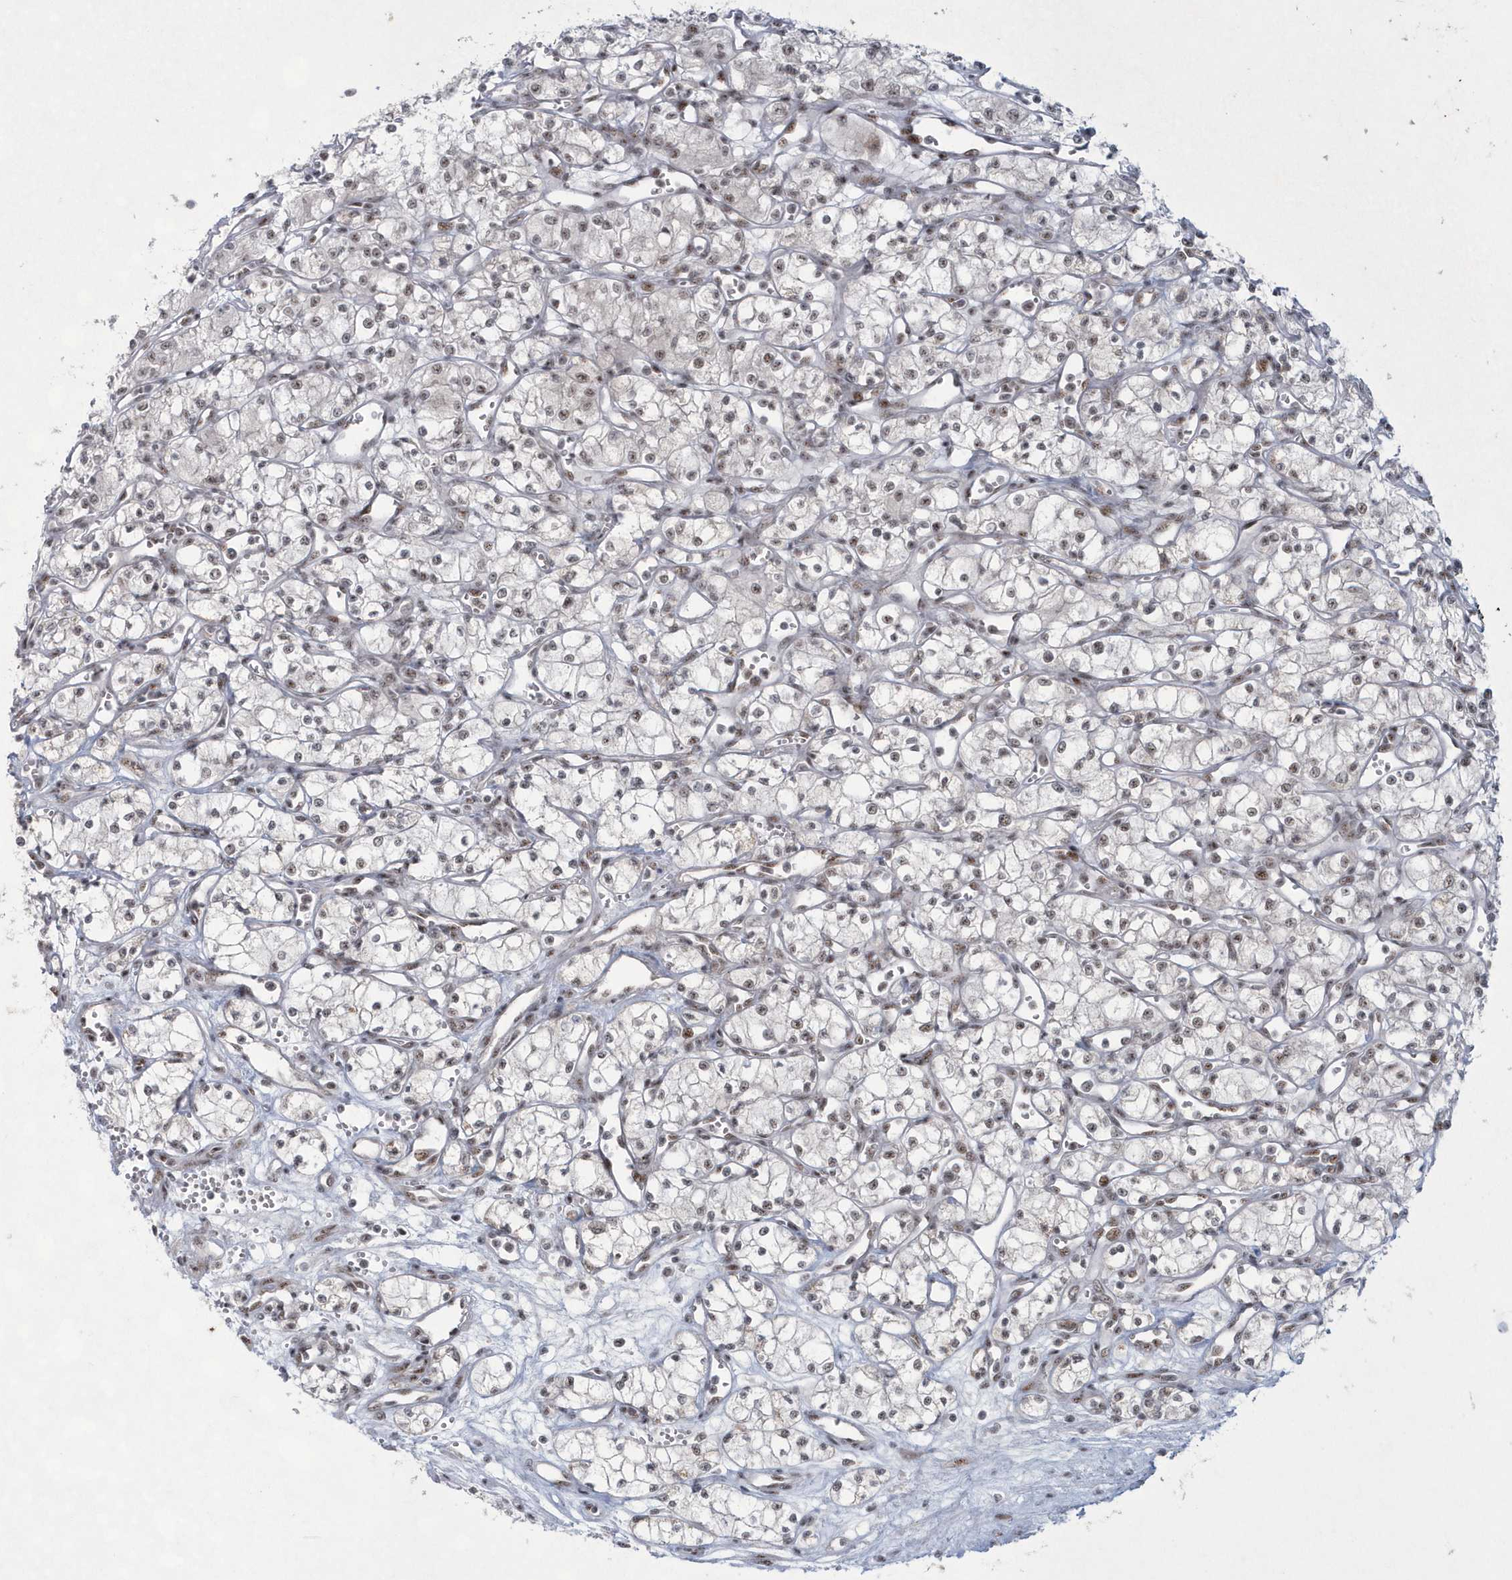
{"staining": {"intensity": "weak", "quantity": "25%-75%", "location": "nuclear"}, "tissue": "renal cancer", "cell_type": "Tumor cells", "image_type": "cancer", "snomed": [{"axis": "morphology", "description": "Adenocarcinoma, NOS"}, {"axis": "topography", "description": "Kidney"}], "caption": "Immunohistochemistry (IHC) (DAB) staining of adenocarcinoma (renal) demonstrates weak nuclear protein expression in approximately 25%-75% of tumor cells.", "gene": "KDM6B", "patient": {"sex": "male", "age": 59}}